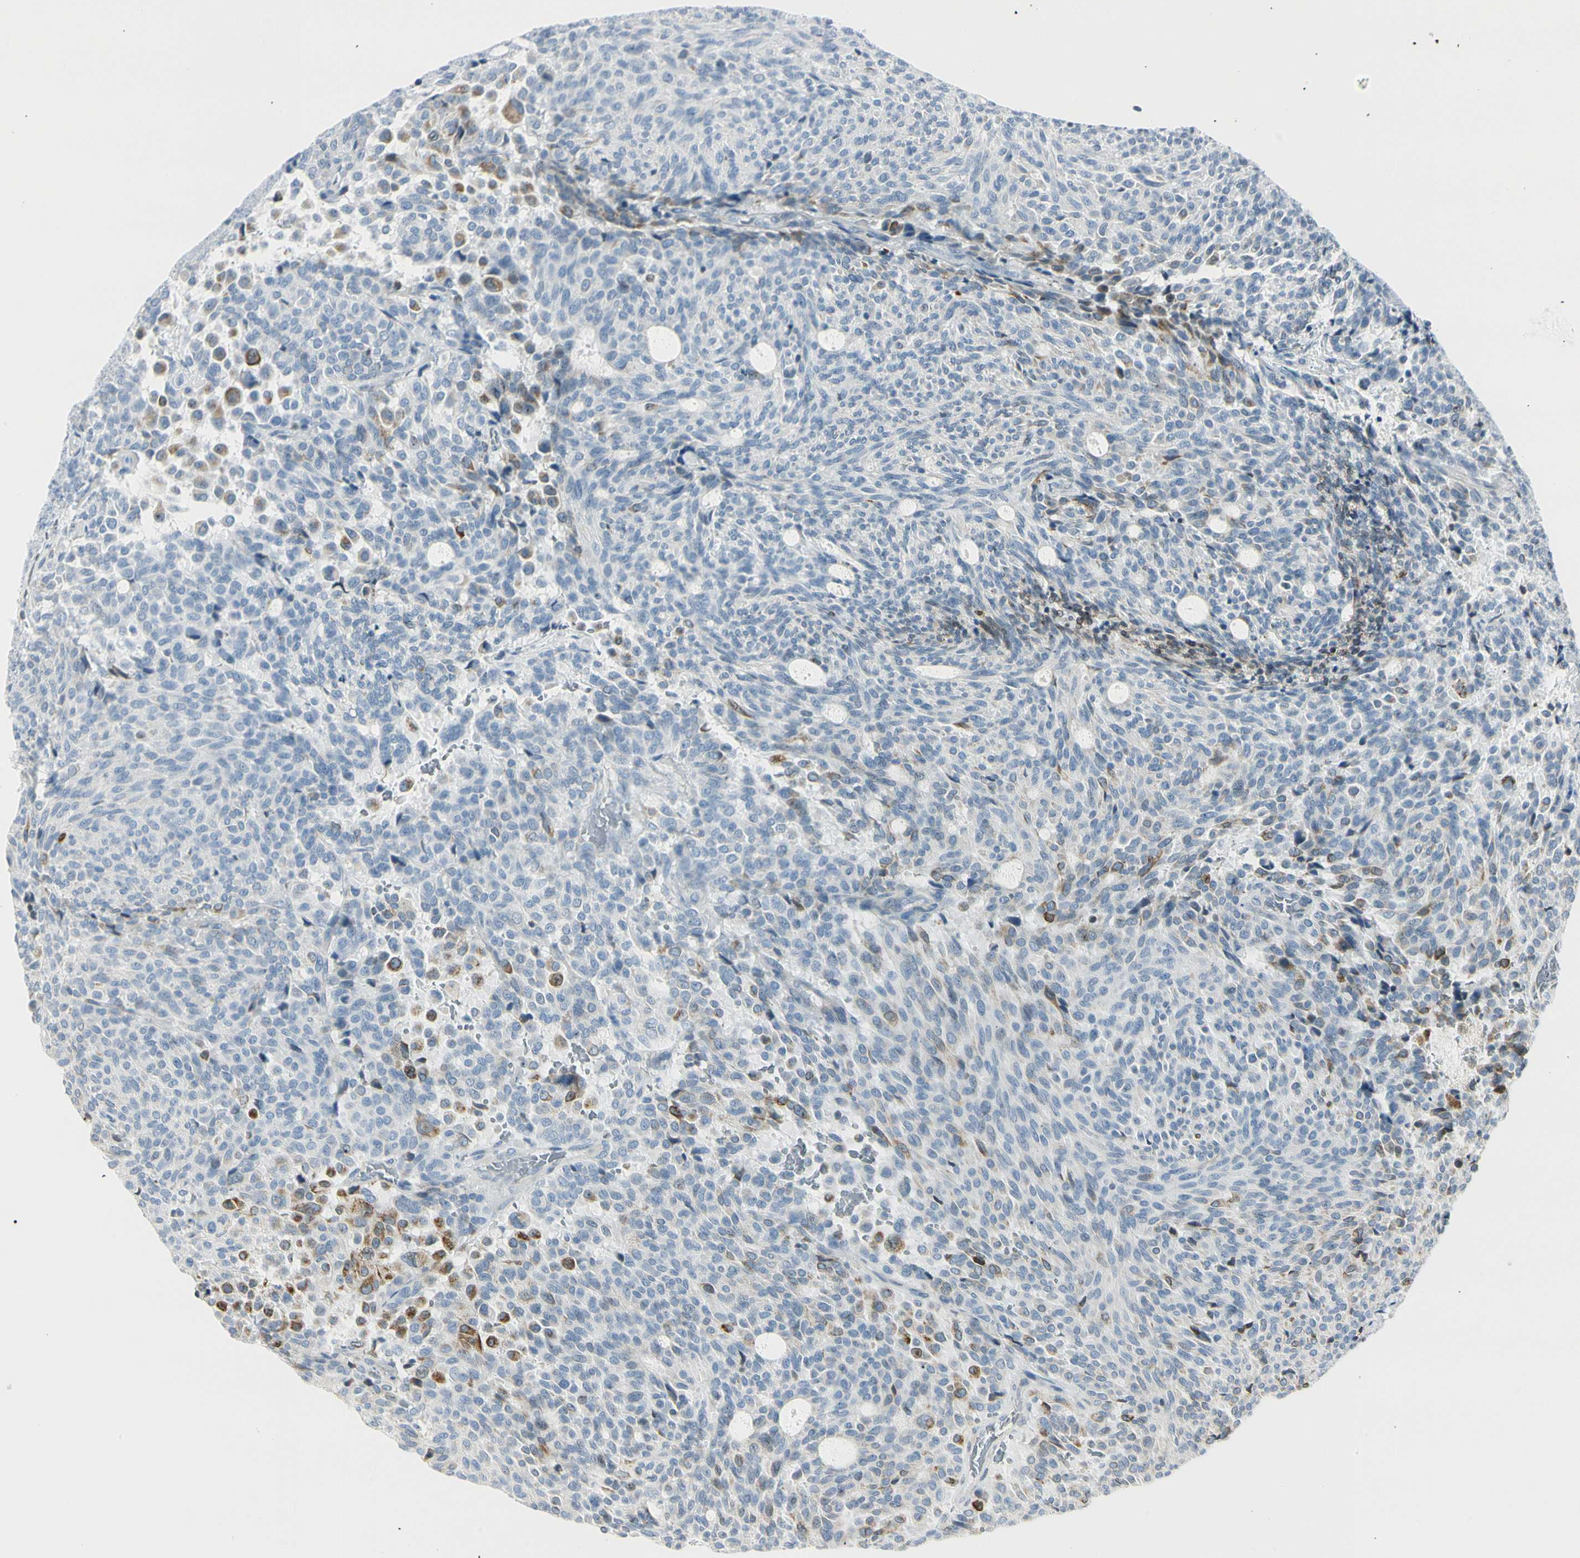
{"staining": {"intensity": "negative", "quantity": "none", "location": "none"}, "tissue": "carcinoid", "cell_type": "Tumor cells", "image_type": "cancer", "snomed": [{"axis": "morphology", "description": "Carcinoid, malignant, NOS"}, {"axis": "topography", "description": "Pancreas"}], "caption": "This histopathology image is of carcinoid (malignant) stained with IHC to label a protein in brown with the nuclei are counter-stained blue. There is no staining in tumor cells. Brightfield microscopy of immunohistochemistry stained with DAB (brown) and hematoxylin (blue), captured at high magnification.", "gene": "TNFSF11", "patient": {"sex": "female", "age": 54}}